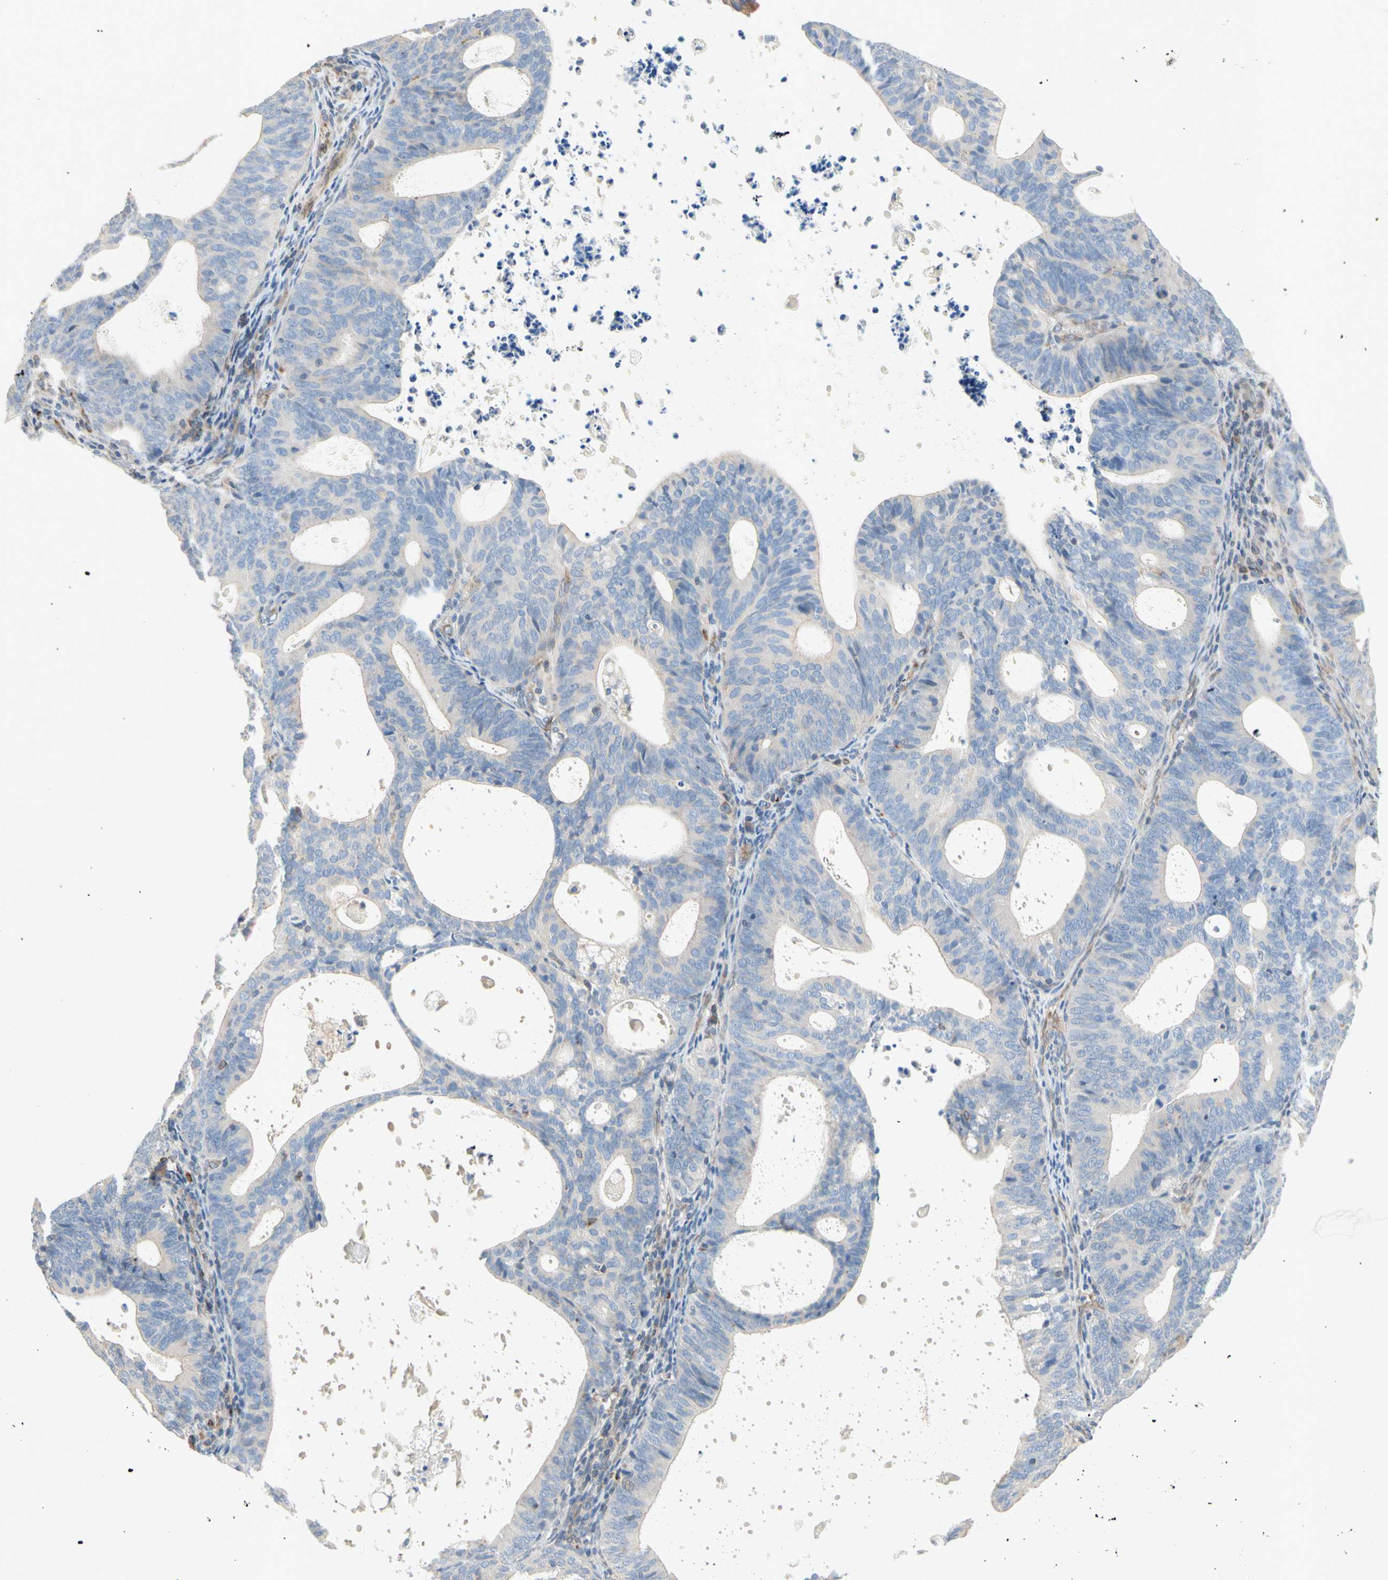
{"staining": {"intensity": "weak", "quantity": "25%-75%", "location": "cytoplasmic/membranous"}, "tissue": "endometrial cancer", "cell_type": "Tumor cells", "image_type": "cancer", "snomed": [{"axis": "morphology", "description": "Adenocarcinoma, NOS"}, {"axis": "topography", "description": "Uterus"}], "caption": "Endometrial cancer stained with a protein marker demonstrates weak staining in tumor cells.", "gene": "TRAF2", "patient": {"sex": "female", "age": 83}}